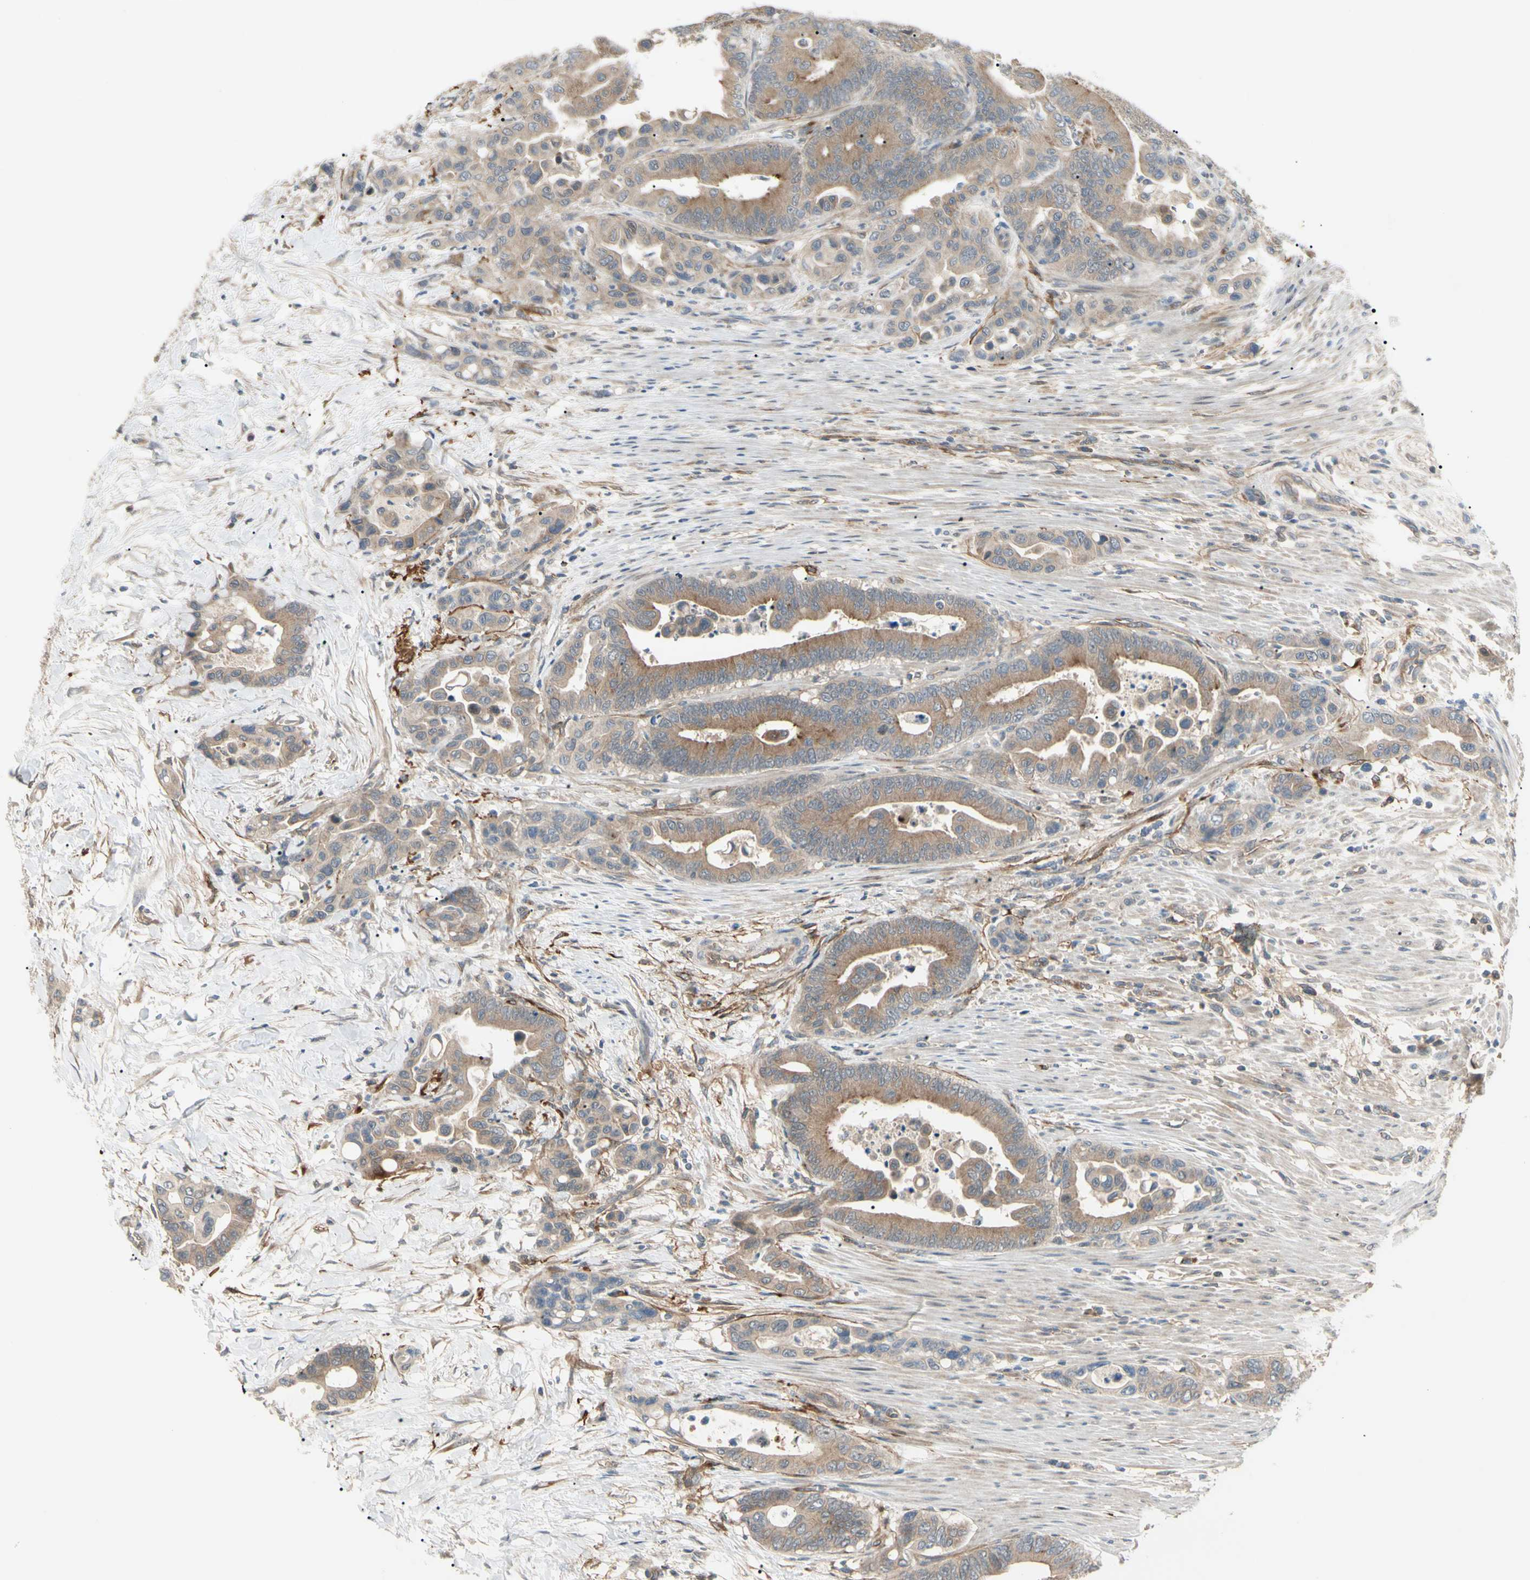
{"staining": {"intensity": "moderate", "quantity": ">75%", "location": "cytoplasmic/membranous"}, "tissue": "colorectal cancer", "cell_type": "Tumor cells", "image_type": "cancer", "snomed": [{"axis": "morphology", "description": "Normal tissue, NOS"}, {"axis": "morphology", "description": "Adenocarcinoma, NOS"}, {"axis": "topography", "description": "Colon"}], "caption": "DAB immunohistochemical staining of colorectal cancer (adenocarcinoma) reveals moderate cytoplasmic/membranous protein expression in about >75% of tumor cells.", "gene": "F2R", "patient": {"sex": "male", "age": 82}}